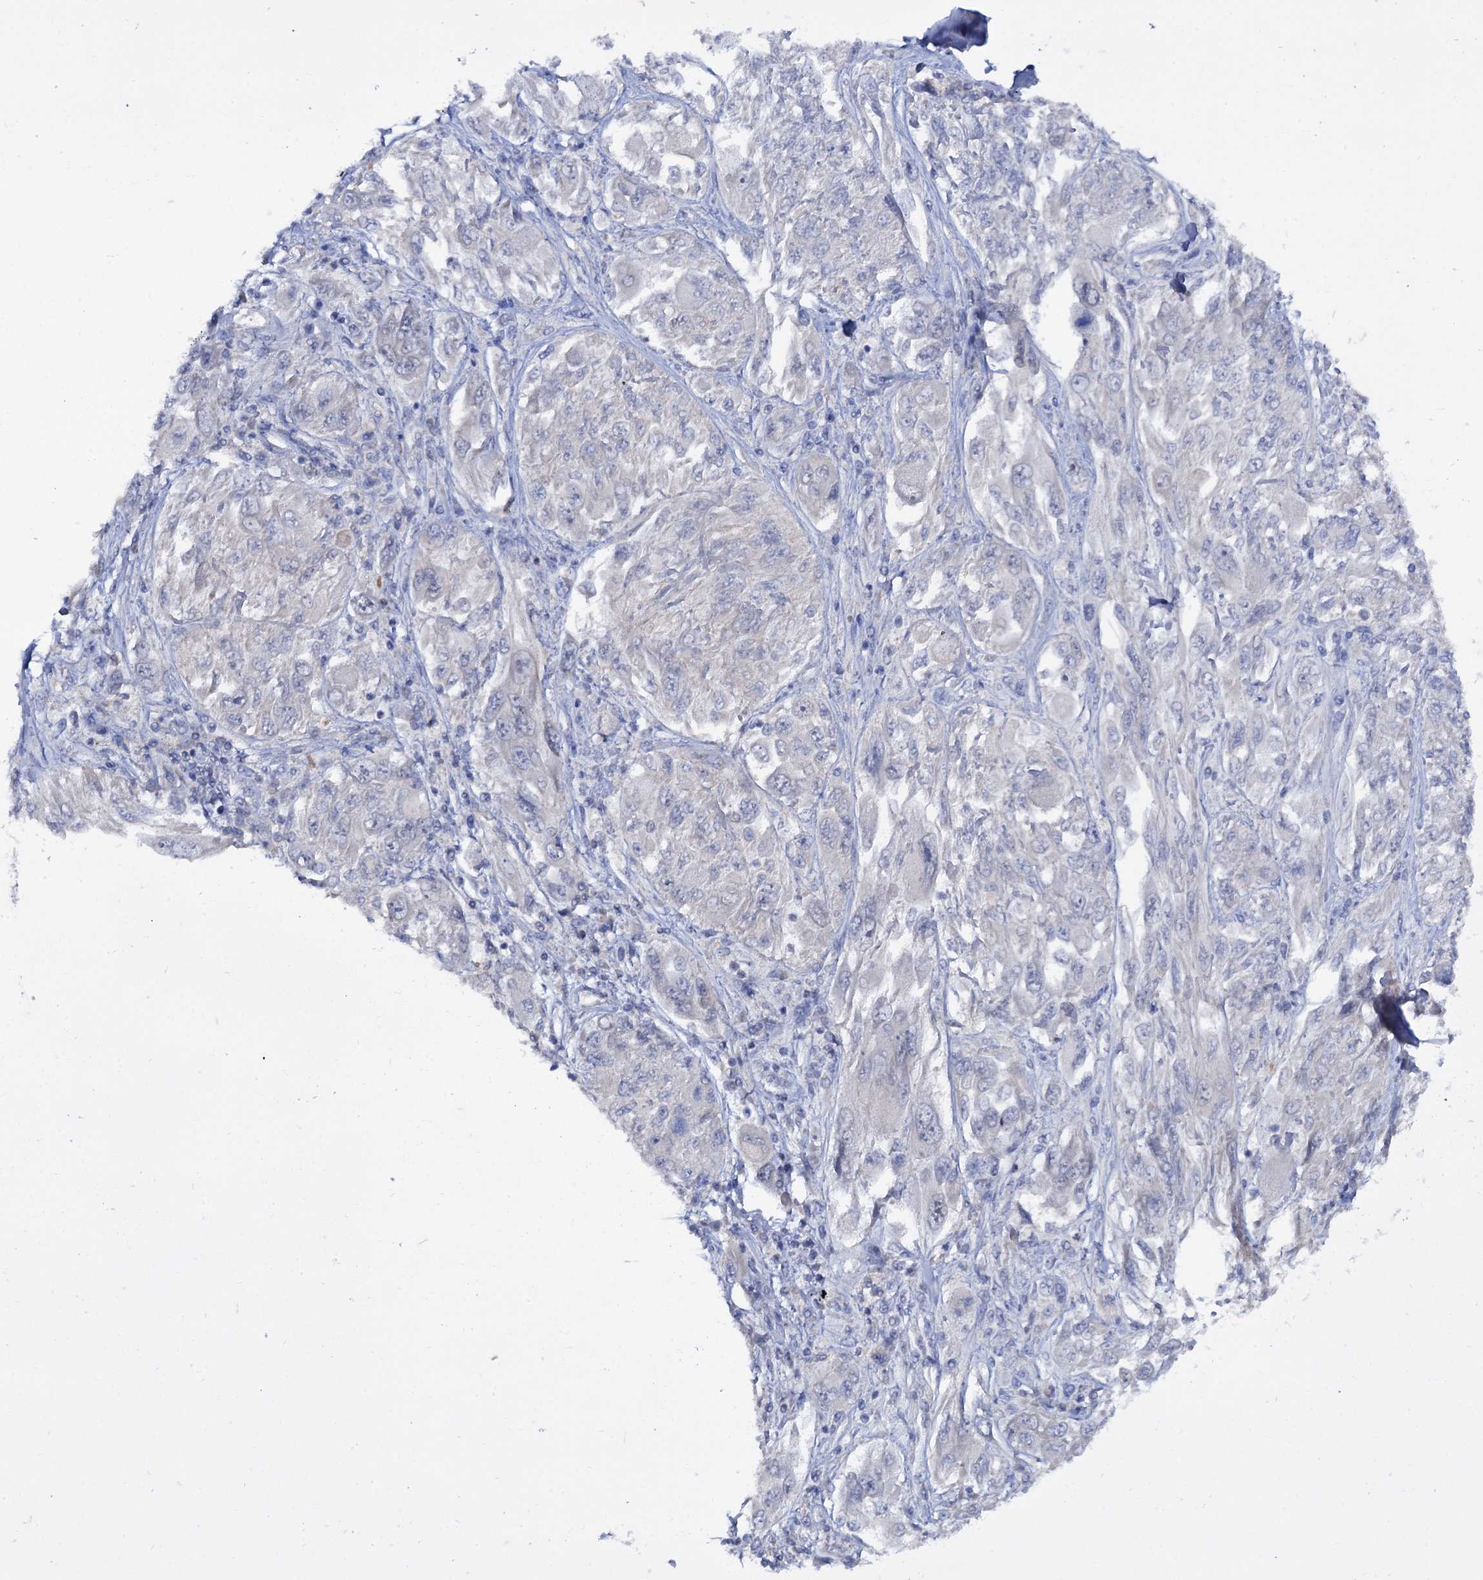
{"staining": {"intensity": "negative", "quantity": "none", "location": "none"}, "tissue": "melanoma", "cell_type": "Tumor cells", "image_type": "cancer", "snomed": [{"axis": "morphology", "description": "Malignant melanoma, NOS"}, {"axis": "topography", "description": "Skin"}], "caption": "Malignant melanoma stained for a protein using immunohistochemistry reveals no expression tumor cells.", "gene": "MID1IP1", "patient": {"sex": "female", "age": 91}}